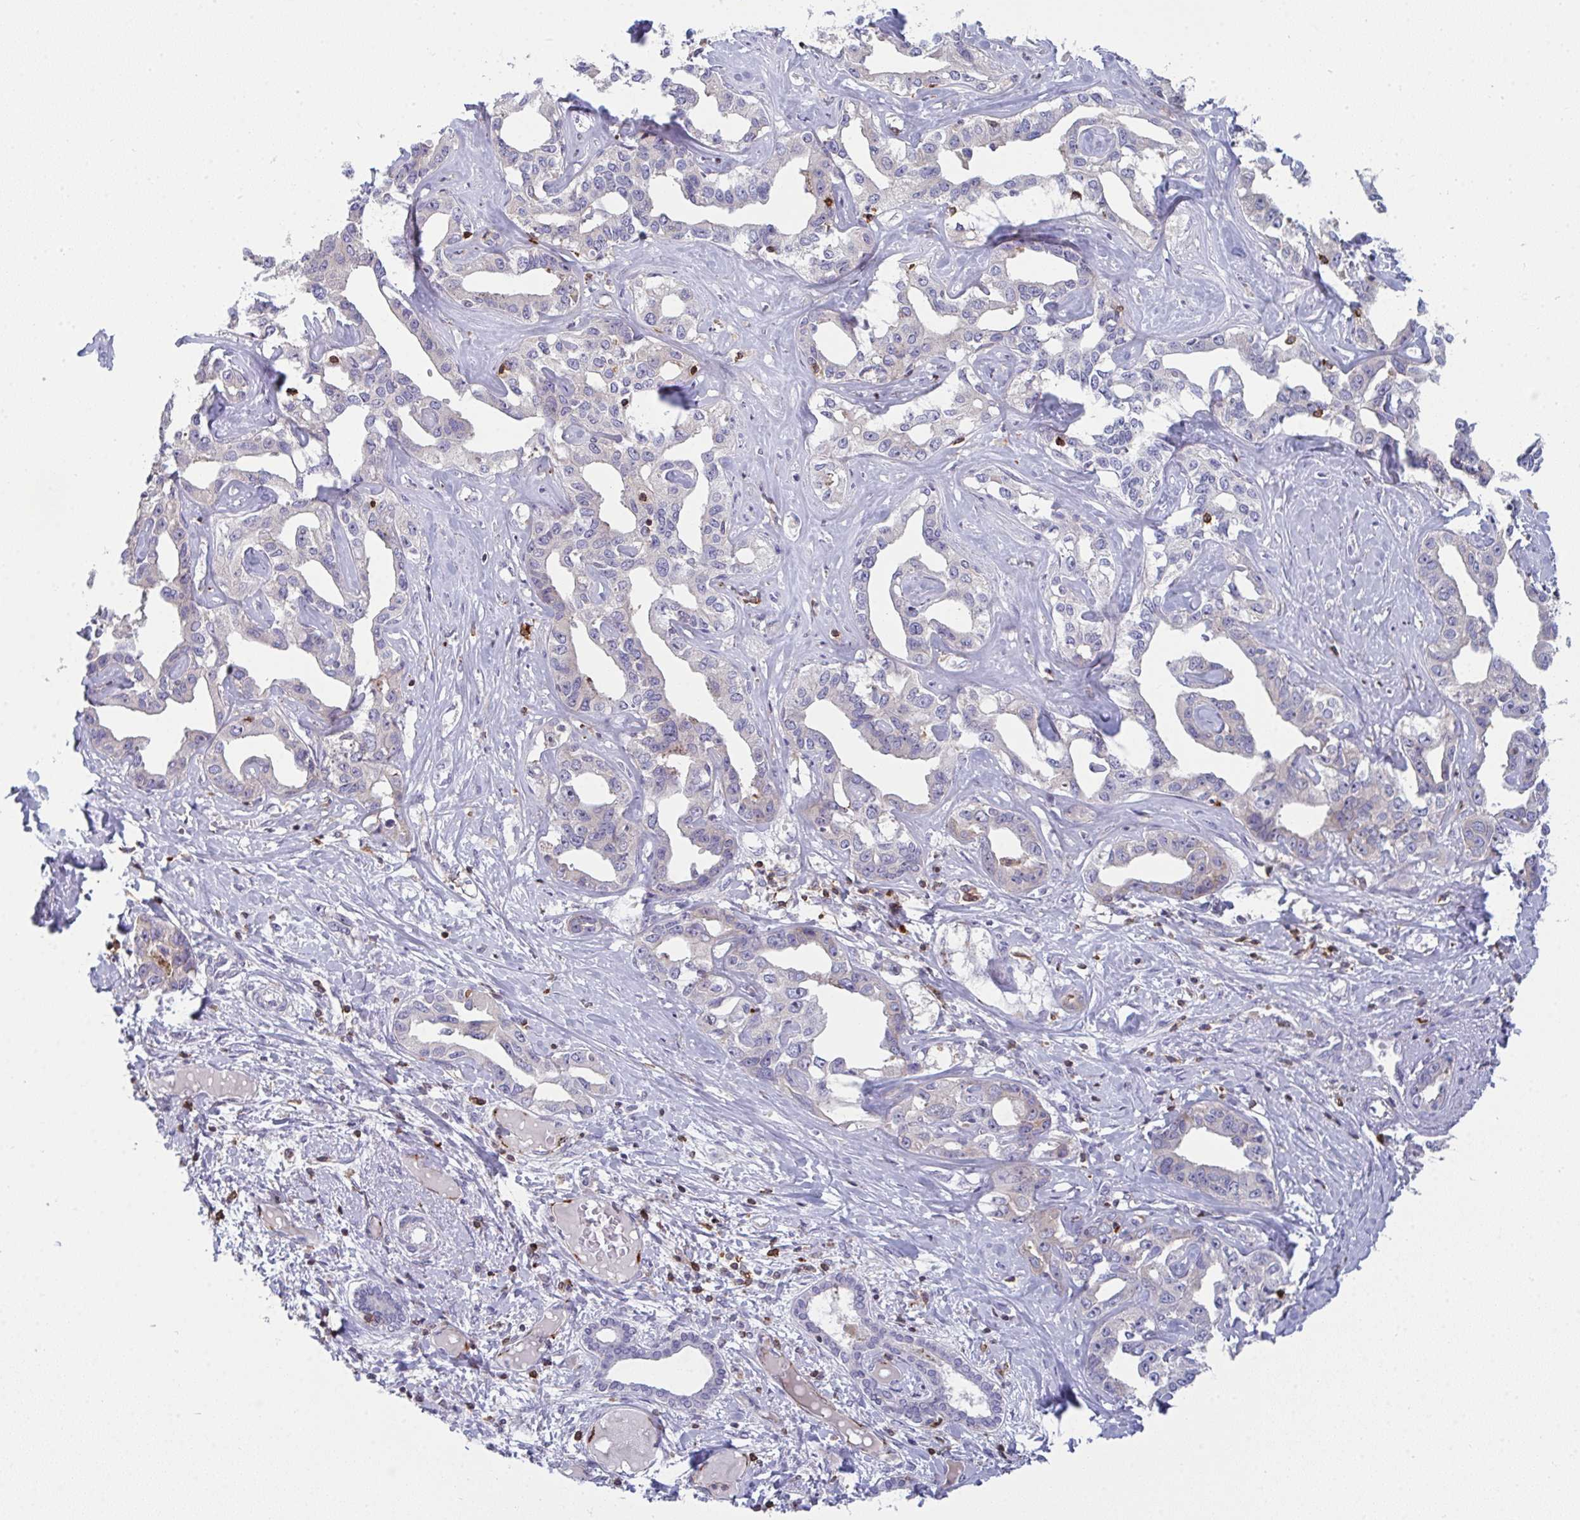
{"staining": {"intensity": "negative", "quantity": "none", "location": "none"}, "tissue": "liver cancer", "cell_type": "Tumor cells", "image_type": "cancer", "snomed": [{"axis": "morphology", "description": "Cholangiocarcinoma"}, {"axis": "topography", "description": "Liver"}], "caption": "Immunohistochemistry (IHC) of human cholangiocarcinoma (liver) displays no expression in tumor cells.", "gene": "CD80", "patient": {"sex": "male", "age": 59}}